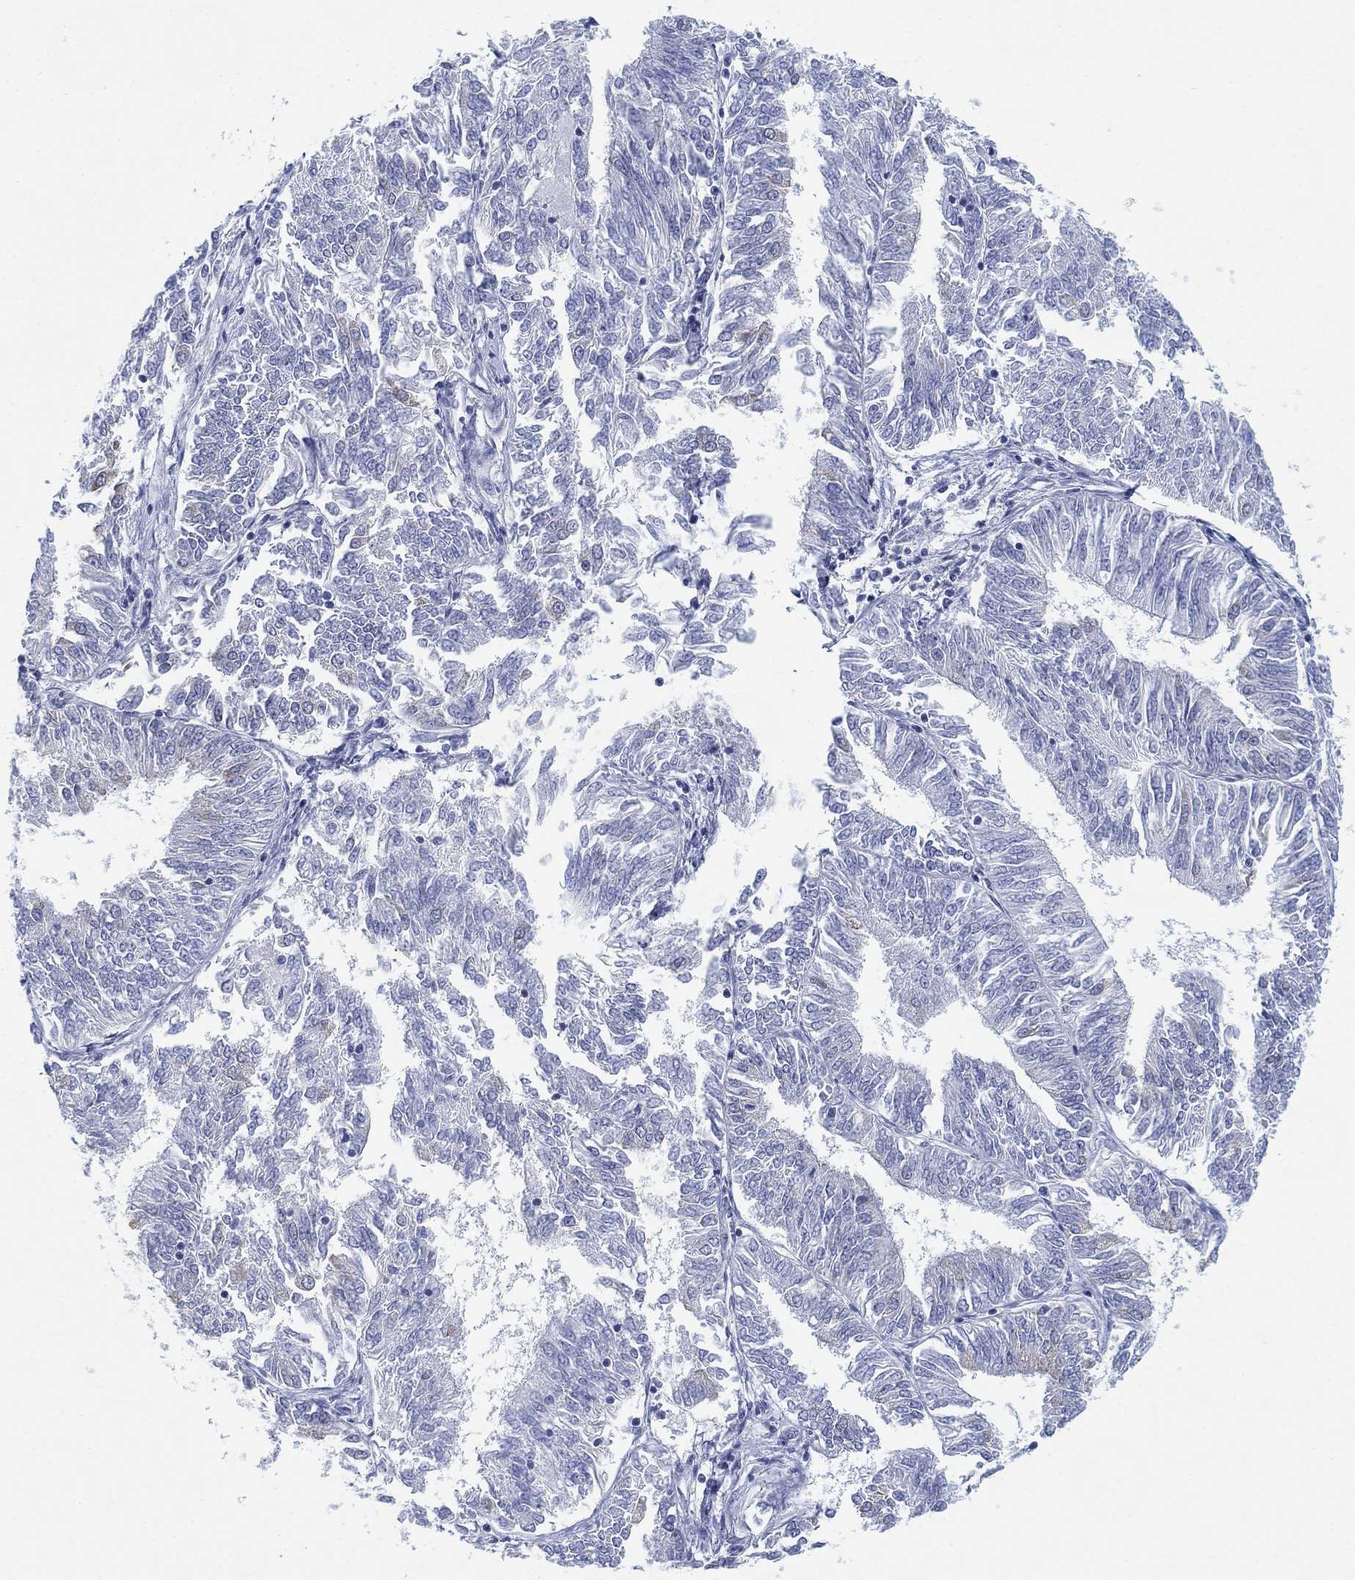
{"staining": {"intensity": "negative", "quantity": "none", "location": "none"}, "tissue": "endometrial cancer", "cell_type": "Tumor cells", "image_type": "cancer", "snomed": [{"axis": "morphology", "description": "Adenocarcinoma, NOS"}, {"axis": "topography", "description": "Endometrium"}], "caption": "This image is of endometrial adenocarcinoma stained with IHC to label a protein in brown with the nuclei are counter-stained blue. There is no staining in tumor cells.", "gene": "GCNA", "patient": {"sex": "female", "age": 58}}